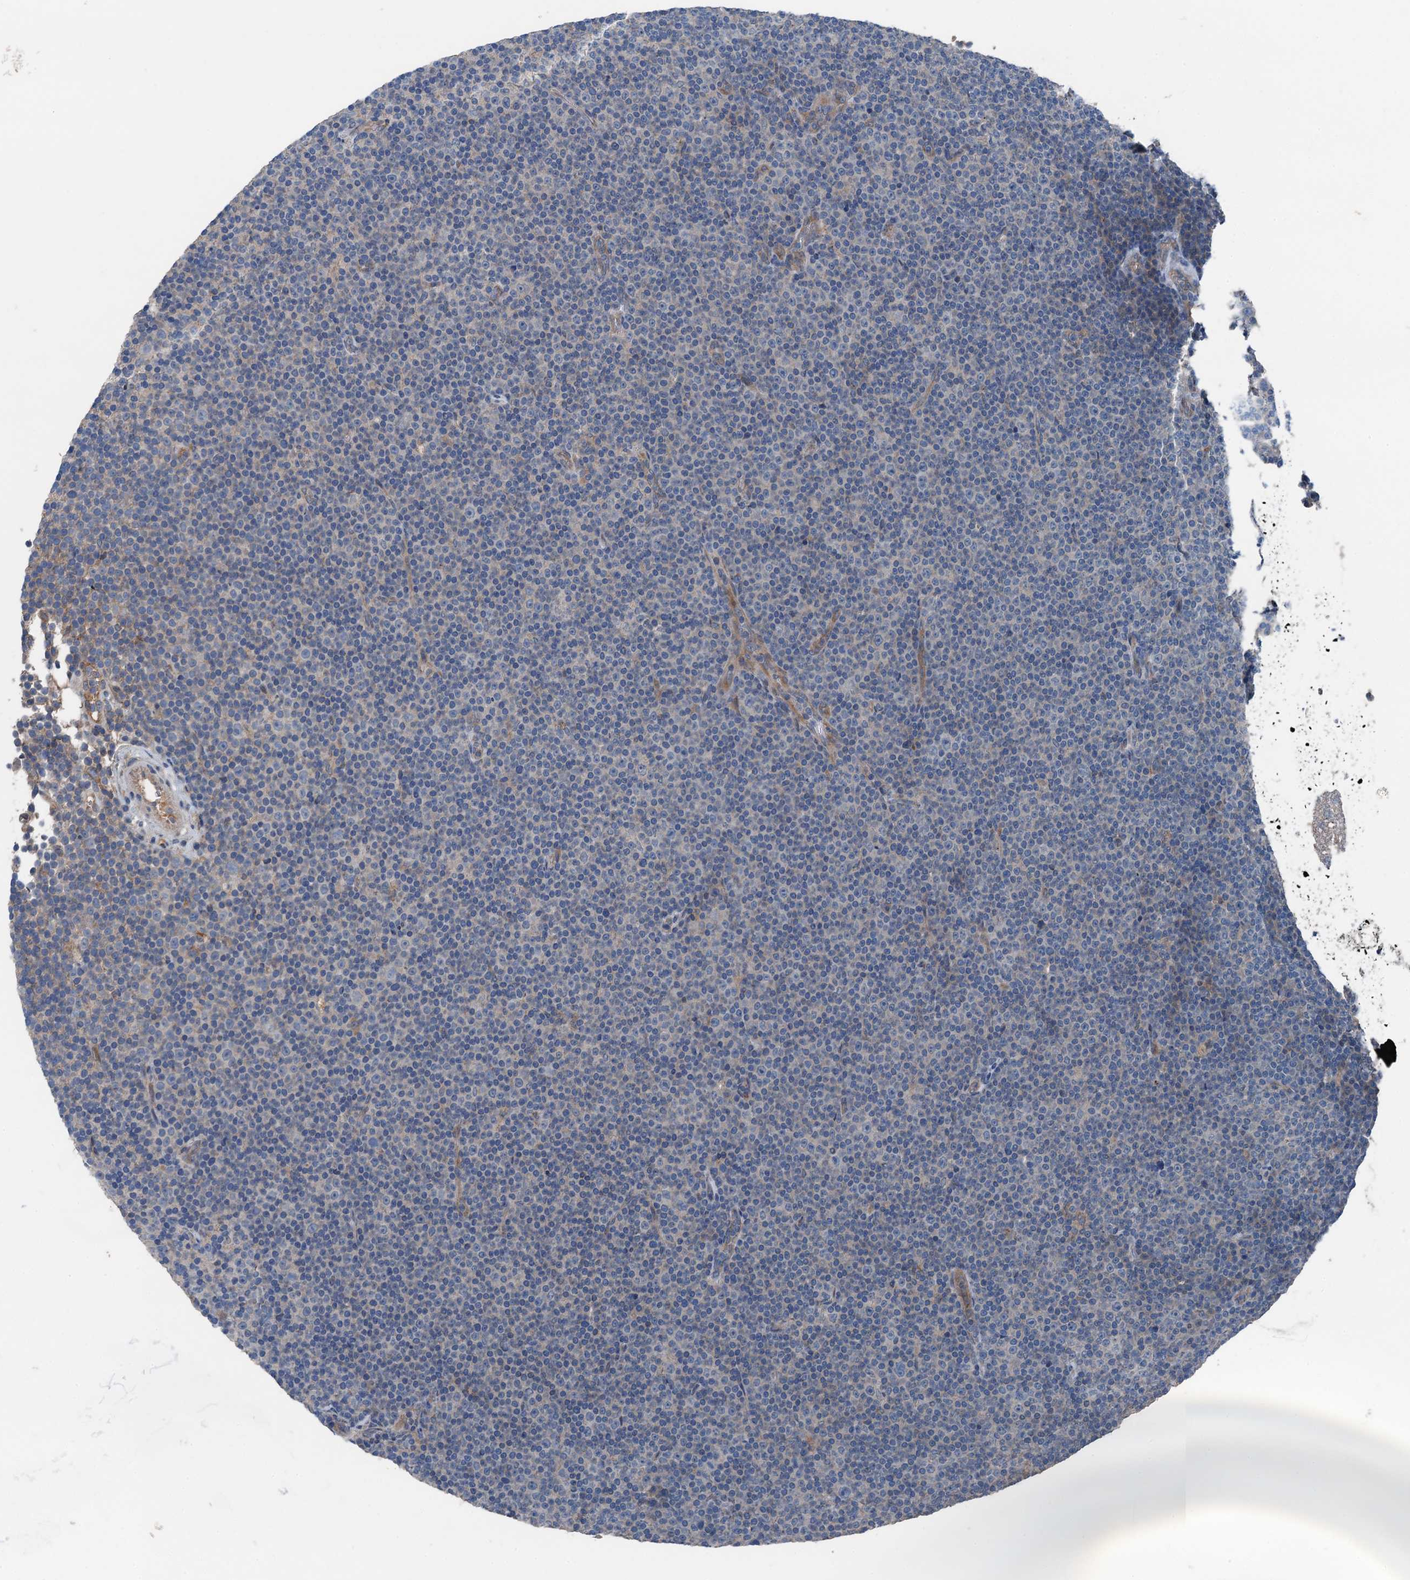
{"staining": {"intensity": "negative", "quantity": "none", "location": "none"}, "tissue": "lymphoma", "cell_type": "Tumor cells", "image_type": "cancer", "snomed": [{"axis": "morphology", "description": "Malignant lymphoma, non-Hodgkin's type, Low grade"}, {"axis": "topography", "description": "Lymph node"}], "caption": "An immunohistochemistry (IHC) photomicrograph of lymphoma is shown. There is no staining in tumor cells of lymphoma.", "gene": "SLC2A10", "patient": {"sex": "female", "age": 67}}